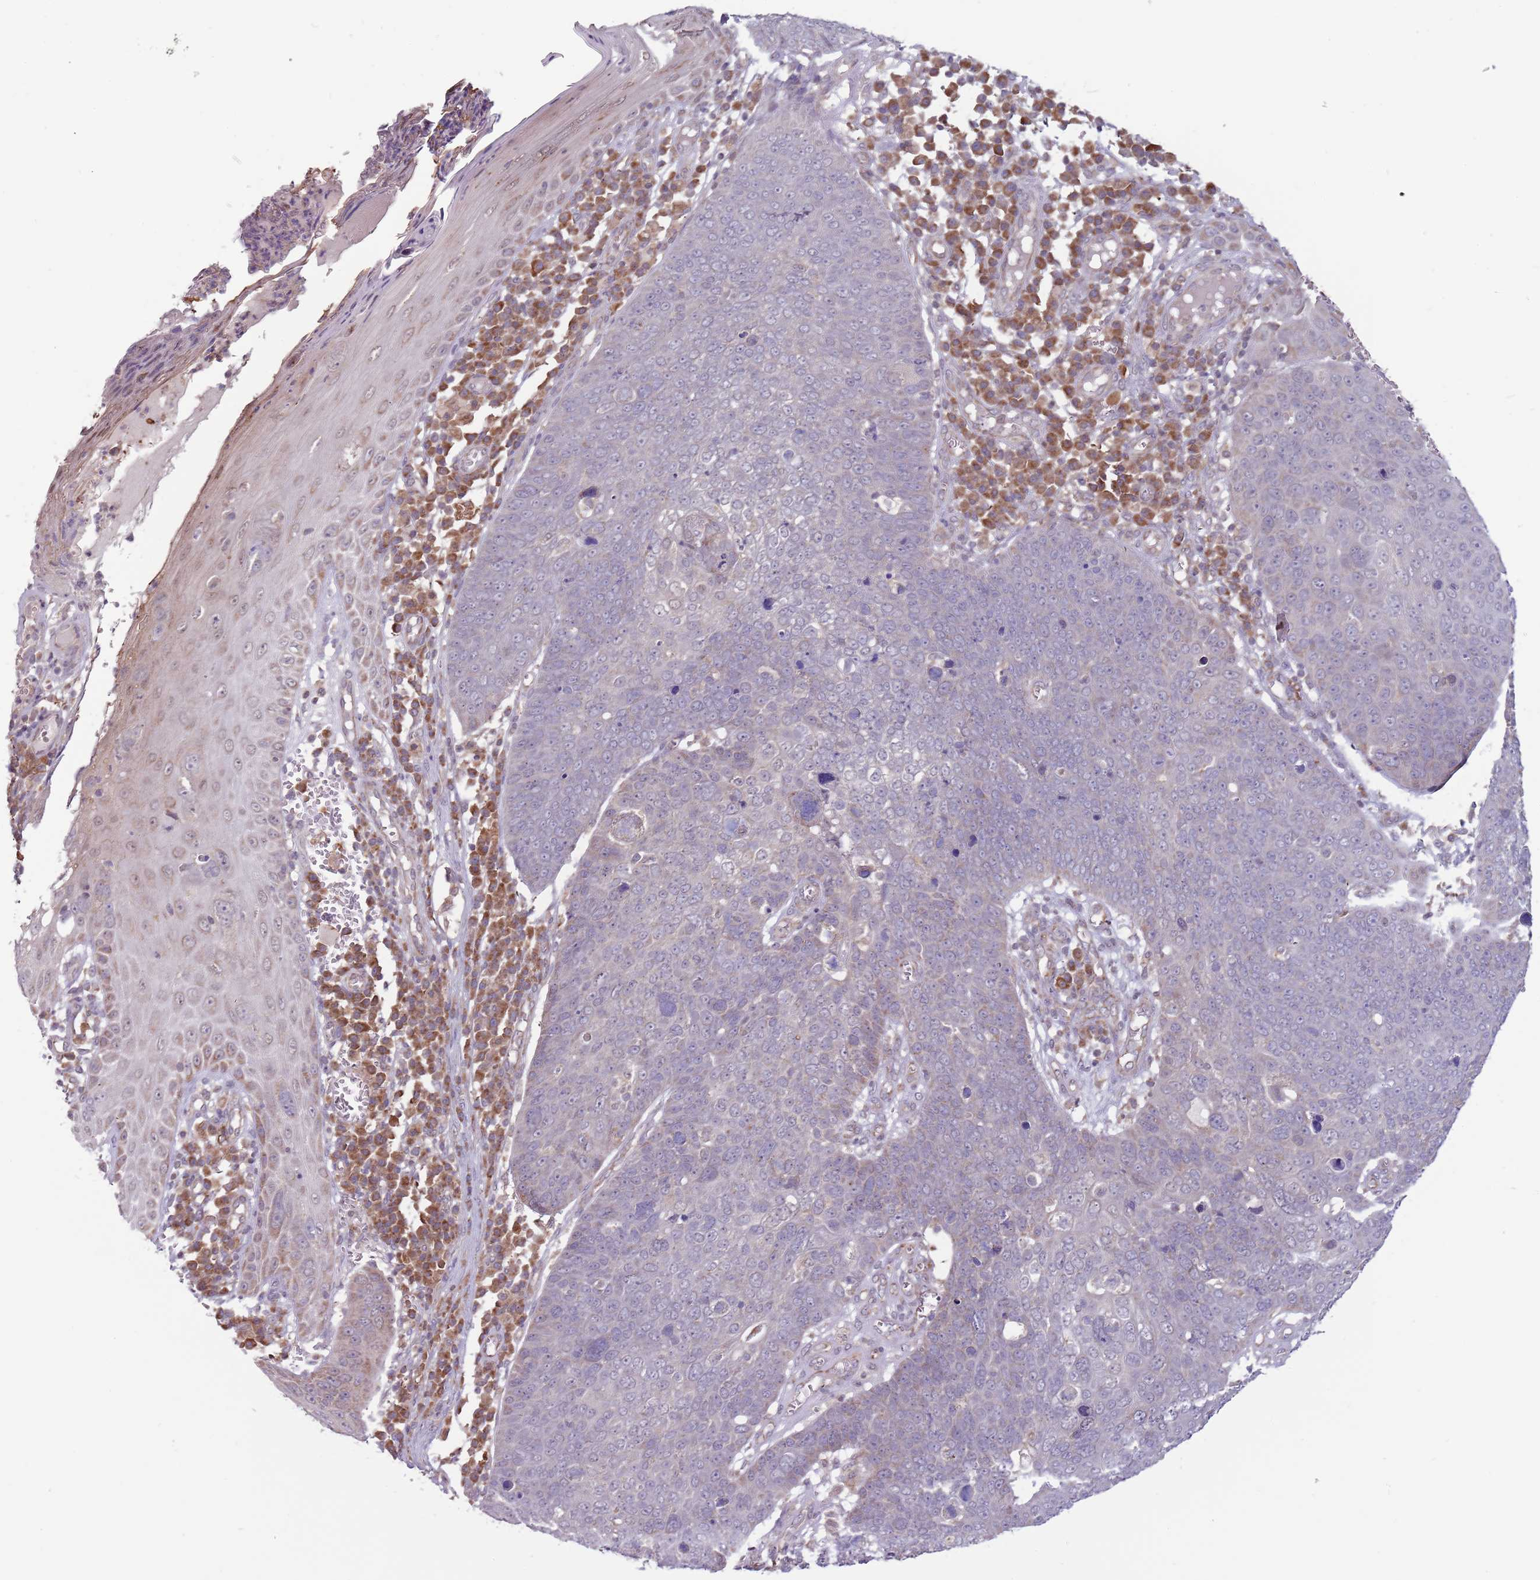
{"staining": {"intensity": "negative", "quantity": "none", "location": "none"}, "tissue": "skin cancer", "cell_type": "Tumor cells", "image_type": "cancer", "snomed": [{"axis": "morphology", "description": "Squamous cell carcinoma, NOS"}, {"axis": "topography", "description": "Skin"}], "caption": "DAB (3,3'-diaminobenzidine) immunohistochemical staining of skin cancer (squamous cell carcinoma) exhibits no significant expression in tumor cells.", "gene": "RNF181", "patient": {"sex": "male", "age": 71}}